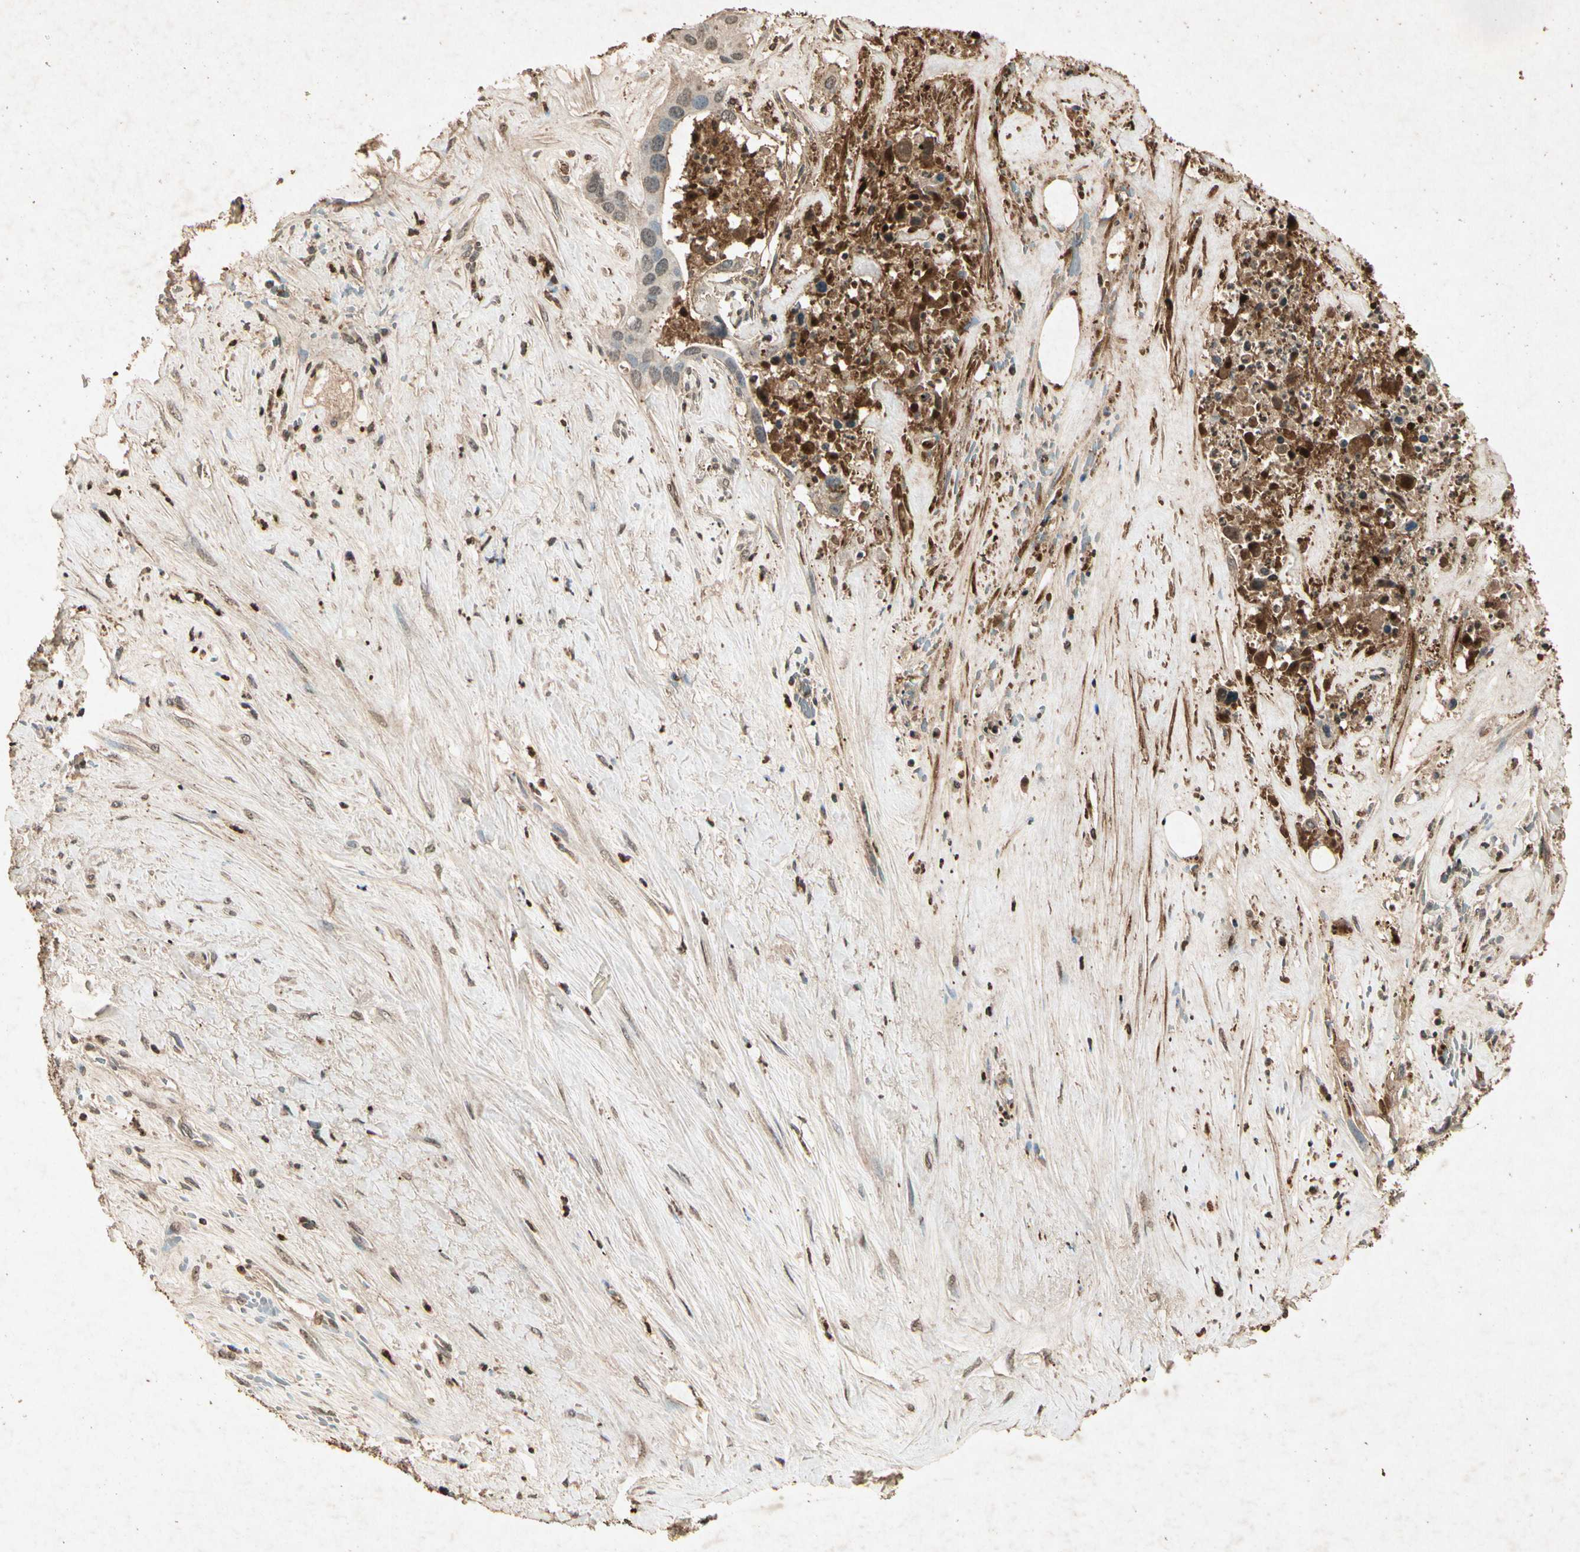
{"staining": {"intensity": "moderate", "quantity": "25%-75%", "location": "cytoplasmic/membranous"}, "tissue": "liver cancer", "cell_type": "Tumor cells", "image_type": "cancer", "snomed": [{"axis": "morphology", "description": "Cholangiocarcinoma"}, {"axis": "topography", "description": "Liver"}], "caption": "Cholangiocarcinoma (liver) stained for a protein (brown) reveals moderate cytoplasmic/membranous positive positivity in approximately 25%-75% of tumor cells.", "gene": "GC", "patient": {"sex": "female", "age": 65}}